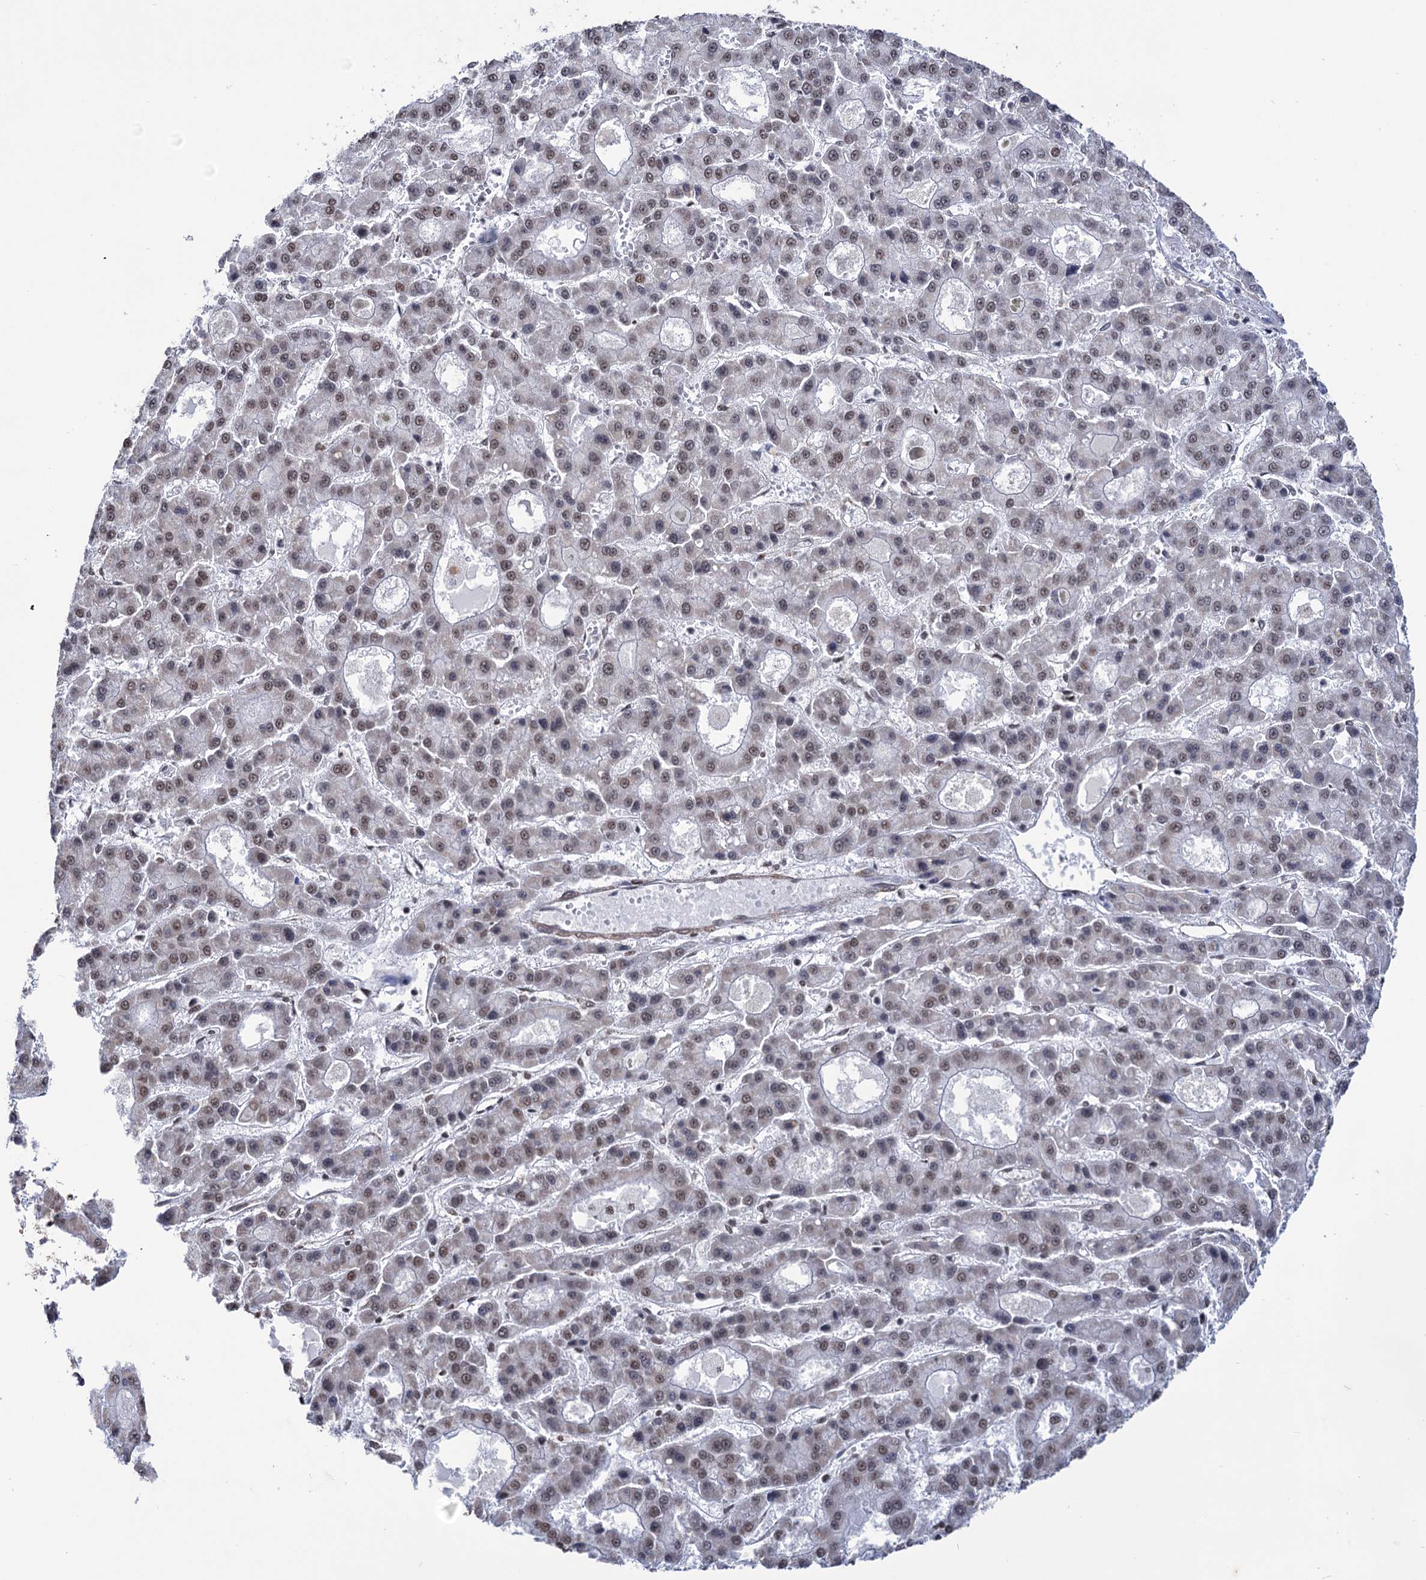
{"staining": {"intensity": "weak", "quantity": "25%-75%", "location": "nuclear"}, "tissue": "liver cancer", "cell_type": "Tumor cells", "image_type": "cancer", "snomed": [{"axis": "morphology", "description": "Carcinoma, Hepatocellular, NOS"}, {"axis": "topography", "description": "Liver"}], "caption": "A brown stain highlights weak nuclear positivity of a protein in human hepatocellular carcinoma (liver) tumor cells.", "gene": "ABHD10", "patient": {"sex": "male", "age": 70}}